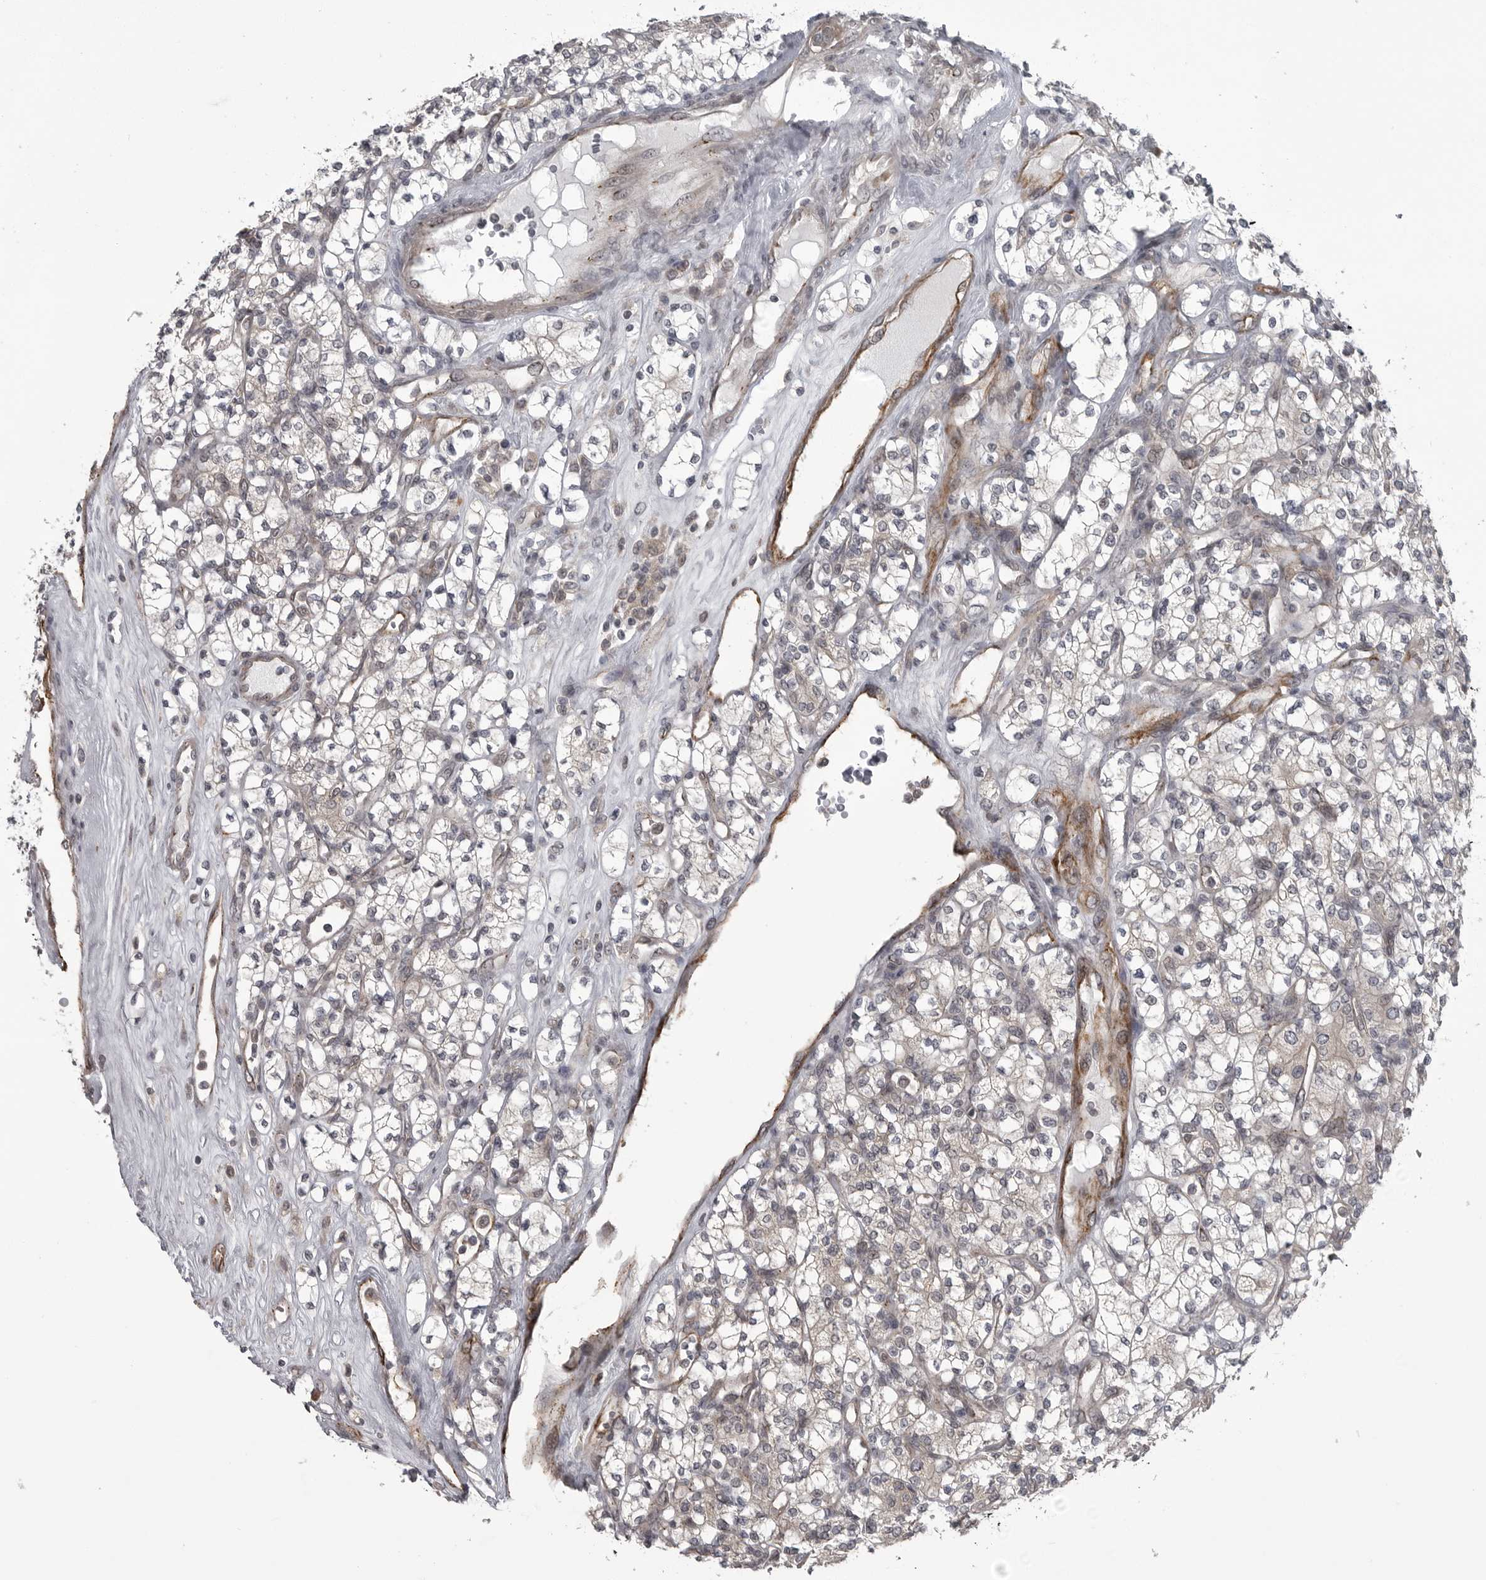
{"staining": {"intensity": "negative", "quantity": "none", "location": "none"}, "tissue": "renal cancer", "cell_type": "Tumor cells", "image_type": "cancer", "snomed": [{"axis": "morphology", "description": "Adenocarcinoma, NOS"}, {"axis": "topography", "description": "Kidney"}], "caption": "Tumor cells show no significant protein positivity in adenocarcinoma (renal).", "gene": "PPP1R9A", "patient": {"sex": "male", "age": 77}}